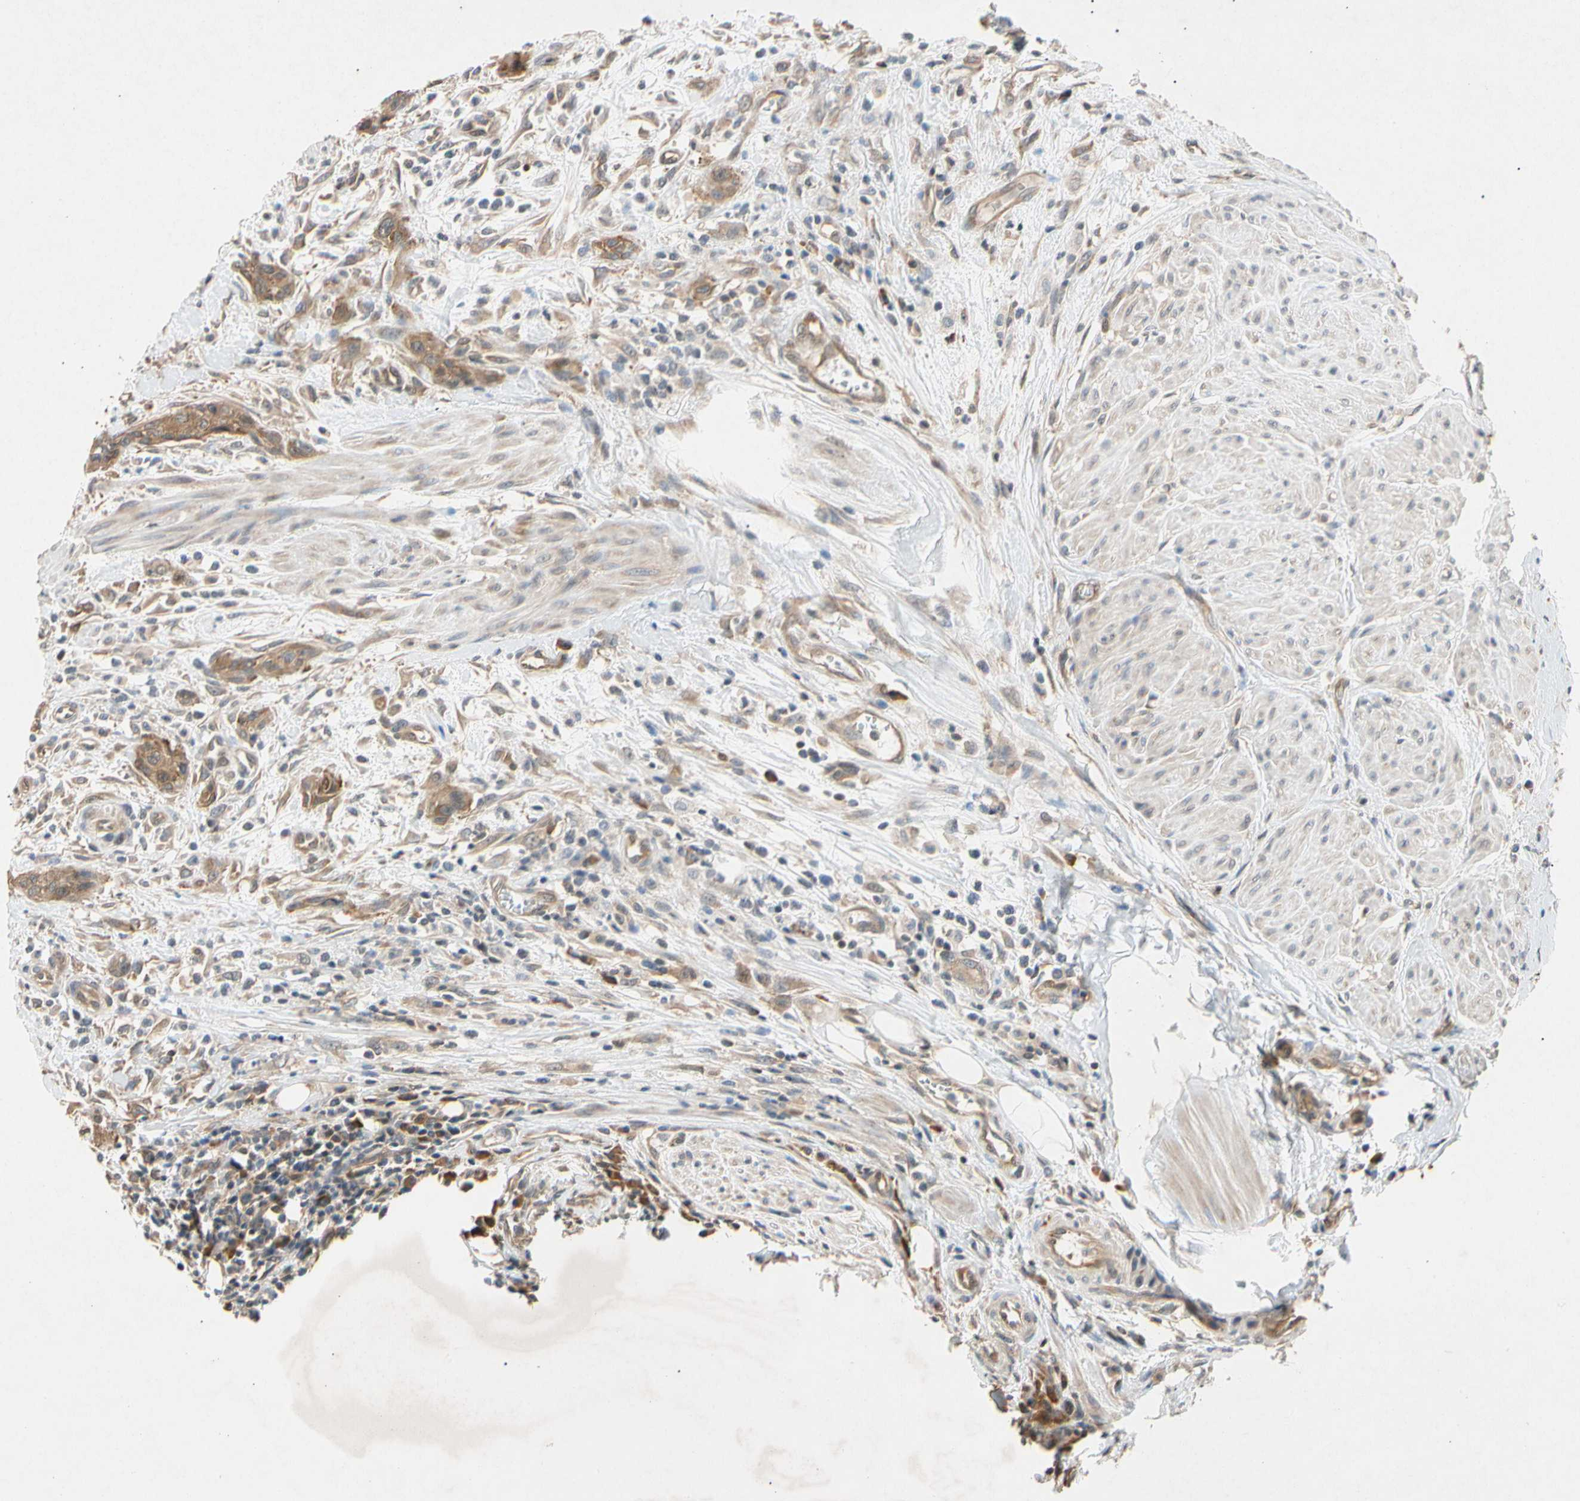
{"staining": {"intensity": "weak", "quantity": "25%-75%", "location": "cytoplasmic/membranous"}, "tissue": "urothelial cancer", "cell_type": "Tumor cells", "image_type": "cancer", "snomed": [{"axis": "morphology", "description": "Urothelial carcinoma, High grade"}, {"axis": "topography", "description": "Urinary bladder"}], "caption": "Immunohistochemistry micrograph of human urothelial cancer stained for a protein (brown), which shows low levels of weak cytoplasmic/membranous staining in about 25%-75% of tumor cells.", "gene": "EIF1AX", "patient": {"sex": "male", "age": 35}}